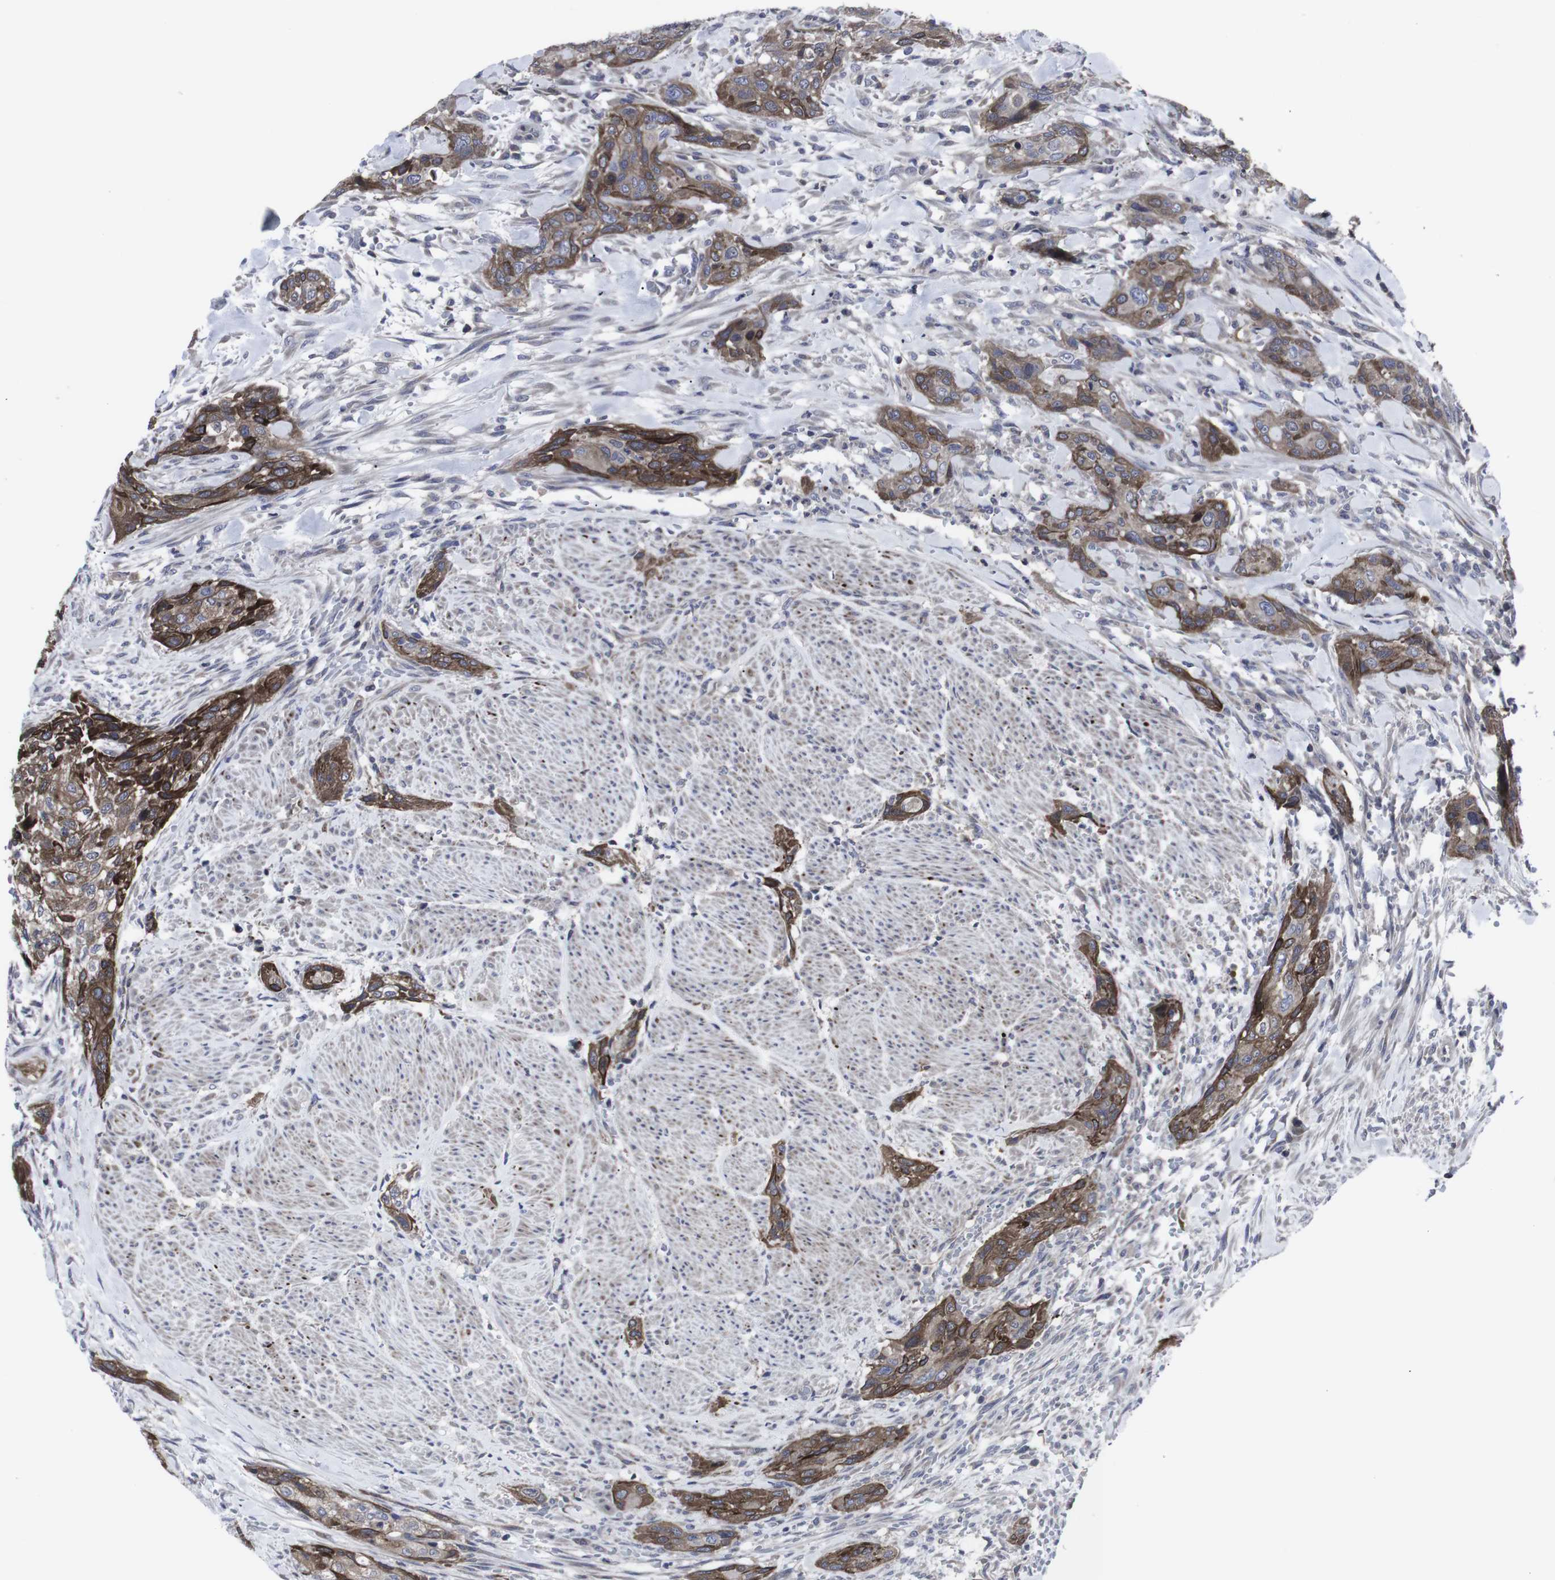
{"staining": {"intensity": "strong", "quantity": "25%-75%", "location": "cytoplasmic/membranous"}, "tissue": "urothelial cancer", "cell_type": "Tumor cells", "image_type": "cancer", "snomed": [{"axis": "morphology", "description": "Urothelial carcinoma, High grade"}, {"axis": "topography", "description": "Urinary bladder"}], "caption": "DAB (3,3'-diaminobenzidine) immunohistochemical staining of human high-grade urothelial carcinoma shows strong cytoplasmic/membranous protein staining in approximately 25%-75% of tumor cells.", "gene": "HPRT1", "patient": {"sex": "male", "age": 35}}